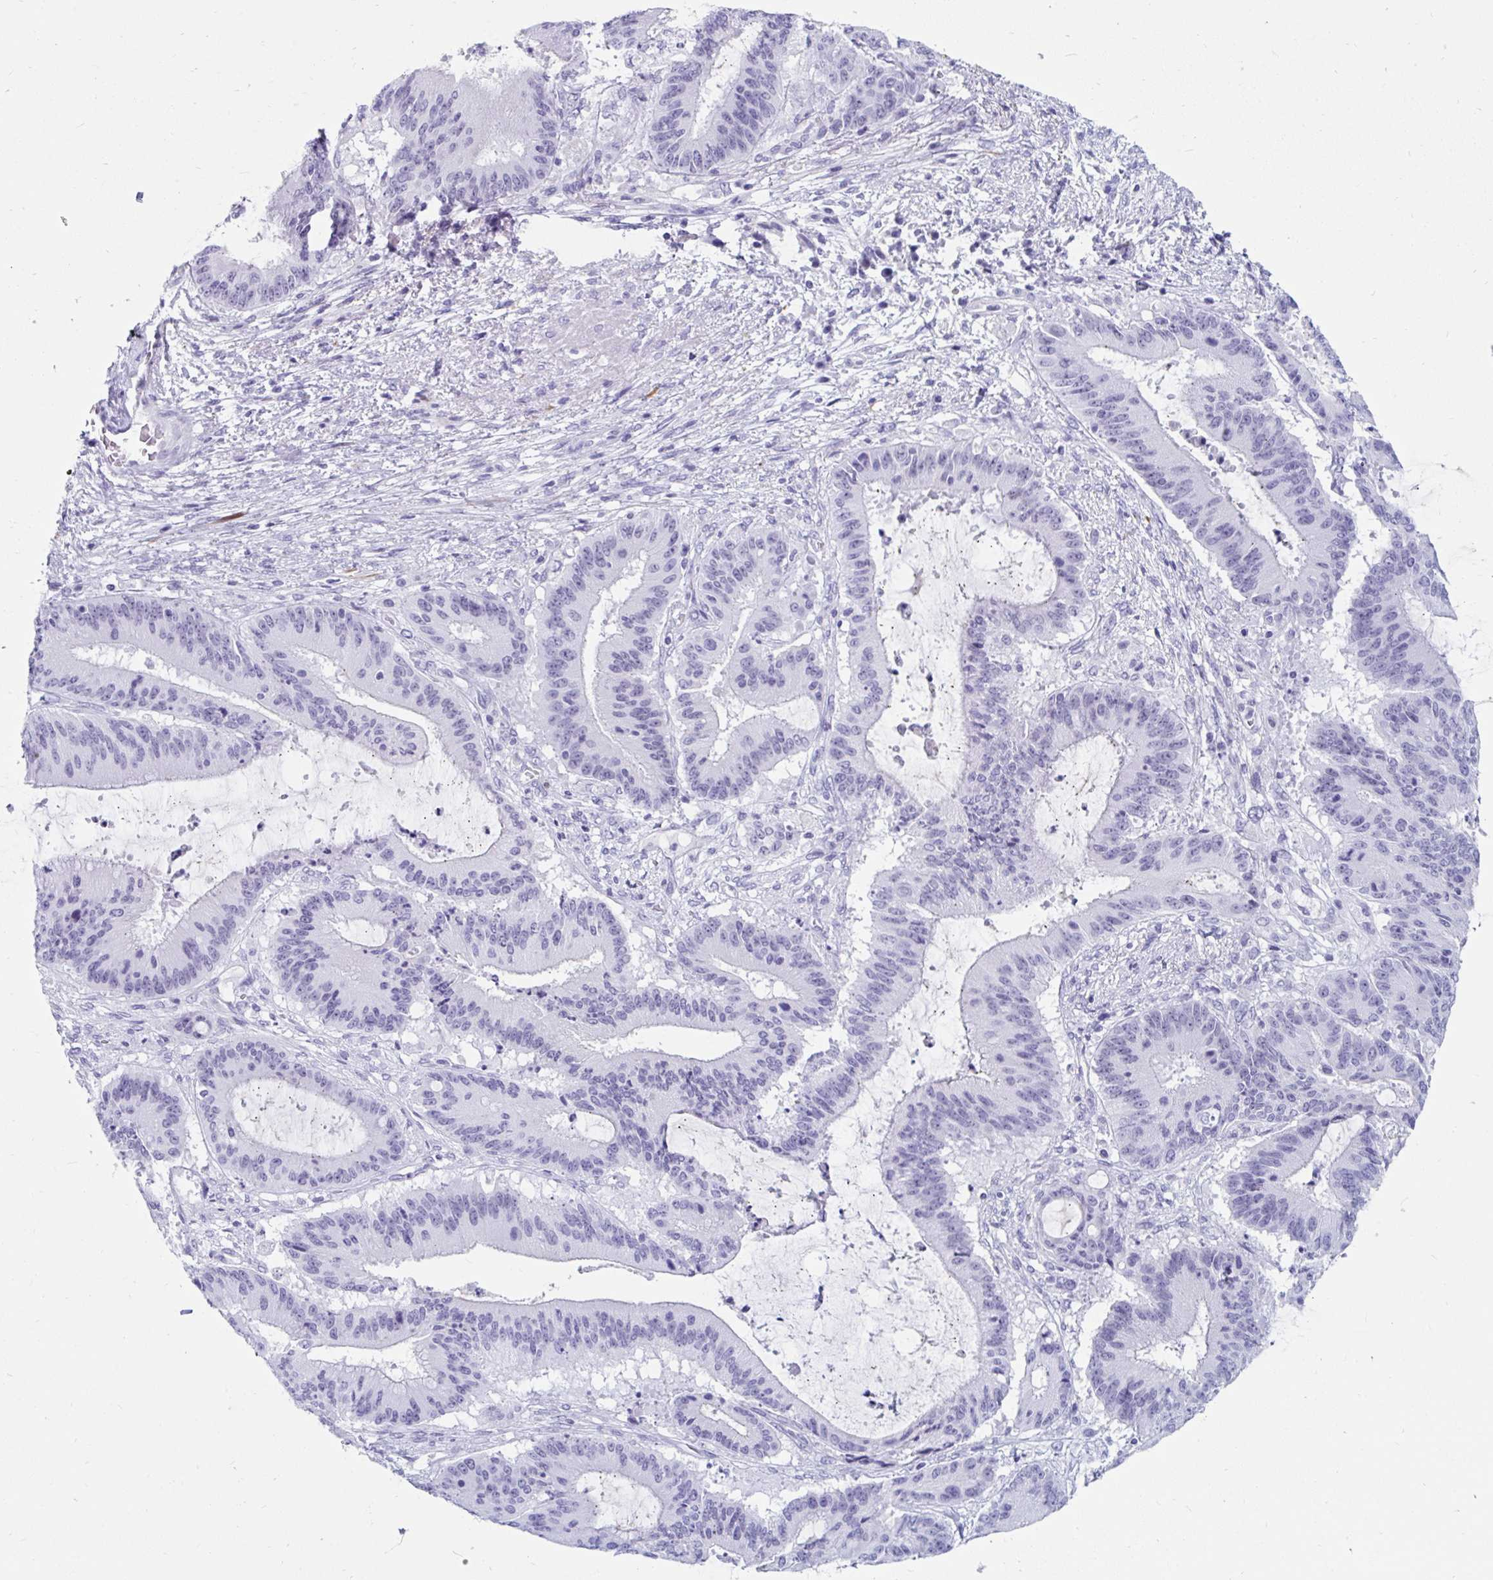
{"staining": {"intensity": "negative", "quantity": "none", "location": "none"}, "tissue": "liver cancer", "cell_type": "Tumor cells", "image_type": "cancer", "snomed": [{"axis": "morphology", "description": "Normal tissue, NOS"}, {"axis": "morphology", "description": "Cholangiocarcinoma"}, {"axis": "topography", "description": "Liver"}, {"axis": "topography", "description": "Peripheral nerve tissue"}], "caption": "DAB immunohistochemical staining of human liver cancer (cholangiocarcinoma) demonstrates no significant staining in tumor cells. Nuclei are stained in blue.", "gene": "GKN2", "patient": {"sex": "female", "age": 73}}